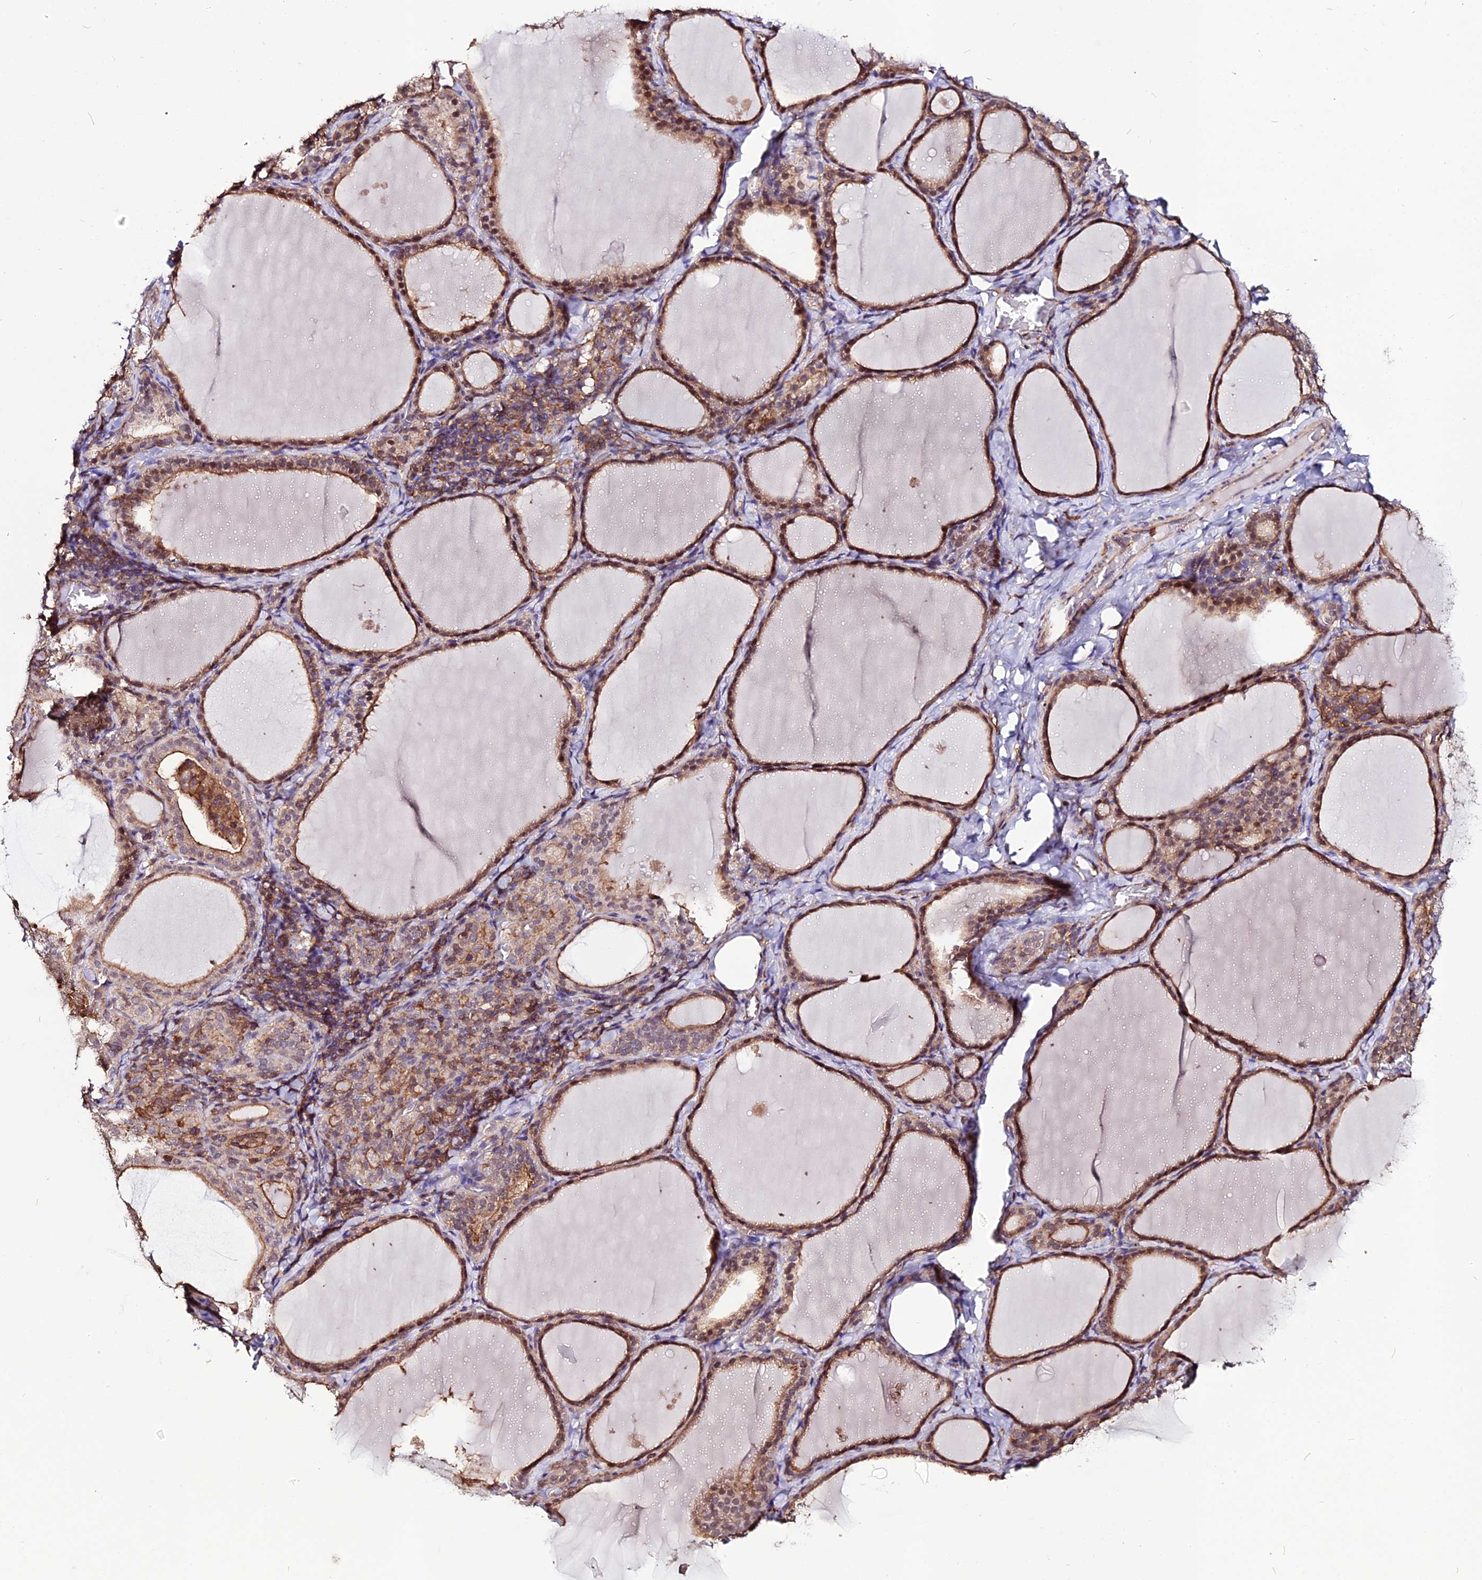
{"staining": {"intensity": "moderate", "quantity": ">75%", "location": "cytoplasmic/membranous,nuclear"}, "tissue": "thyroid gland", "cell_type": "Glandular cells", "image_type": "normal", "snomed": [{"axis": "morphology", "description": "Normal tissue, NOS"}, {"axis": "topography", "description": "Thyroid gland"}], "caption": "Glandular cells reveal medium levels of moderate cytoplasmic/membranous,nuclear staining in about >75% of cells in normal human thyroid gland.", "gene": "USP17L10", "patient": {"sex": "female", "age": 39}}